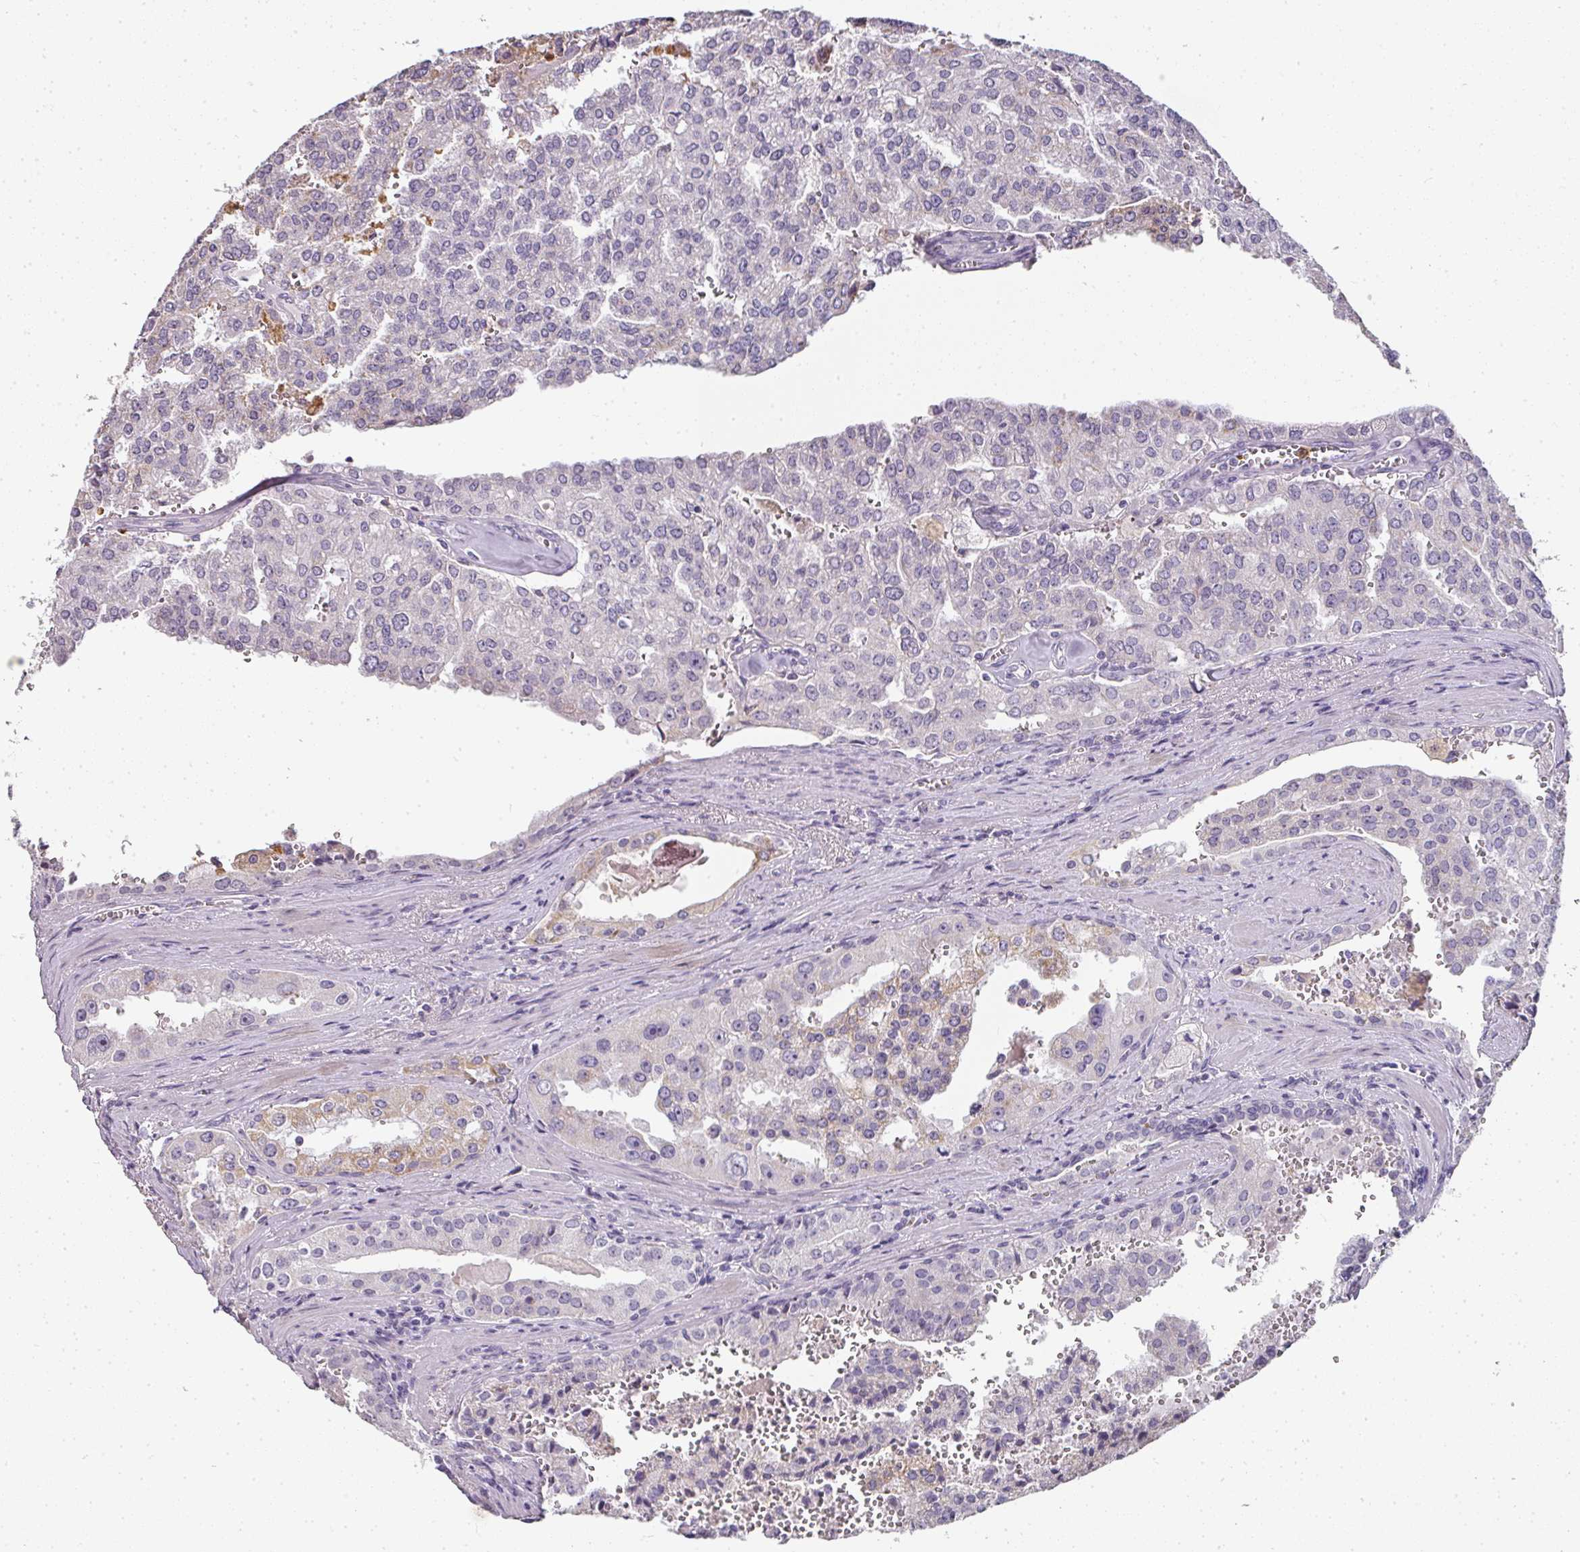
{"staining": {"intensity": "weak", "quantity": "<25%", "location": "cytoplasmic/membranous"}, "tissue": "prostate cancer", "cell_type": "Tumor cells", "image_type": "cancer", "snomed": [{"axis": "morphology", "description": "Adenocarcinoma, High grade"}, {"axis": "topography", "description": "Prostate"}], "caption": "A high-resolution histopathology image shows immunohistochemistry staining of high-grade adenocarcinoma (prostate), which exhibits no significant positivity in tumor cells.", "gene": "CAMP", "patient": {"sex": "male", "age": 68}}